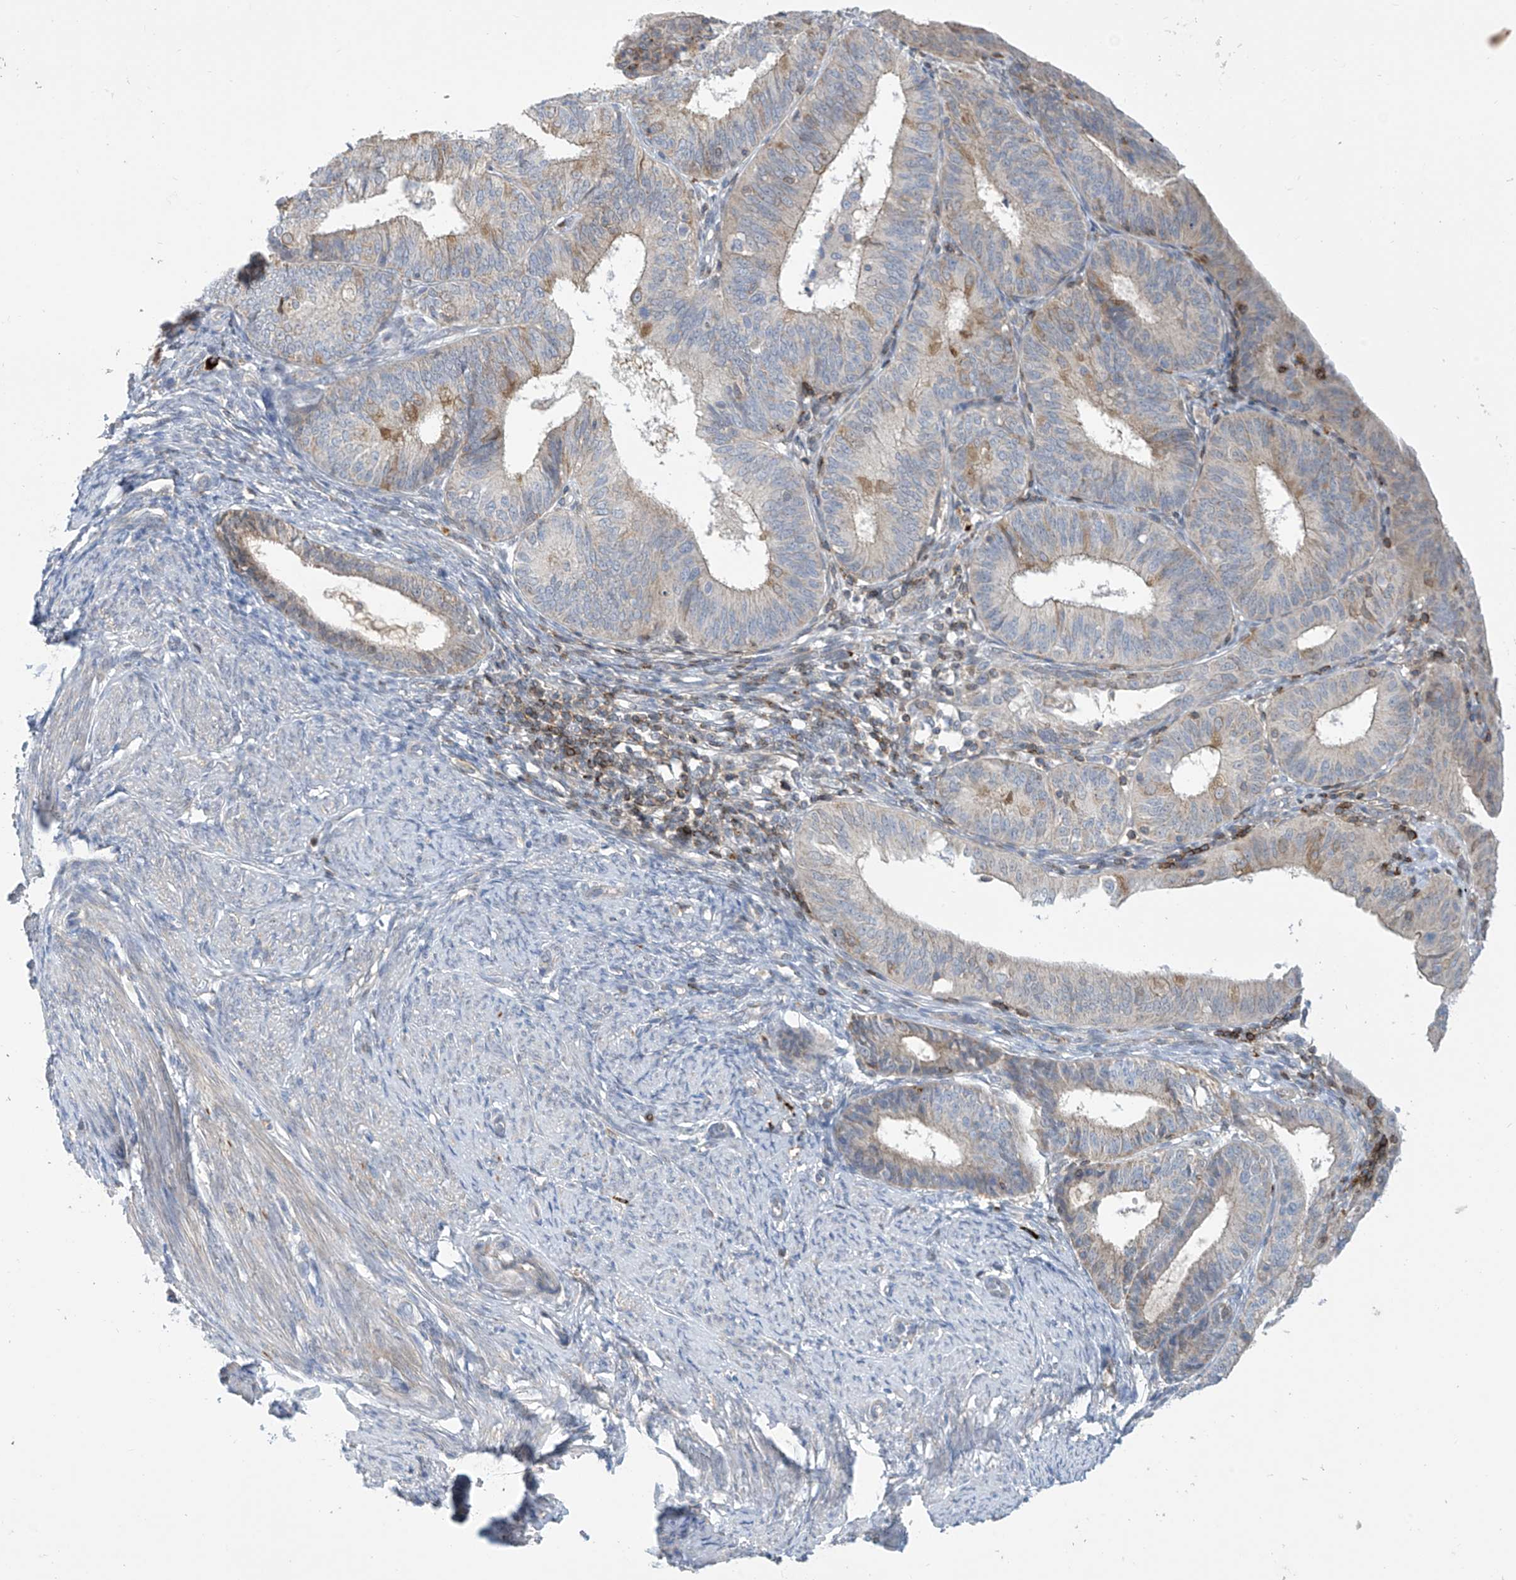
{"staining": {"intensity": "weak", "quantity": "<25%", "location": "cytoplasmic/membranous"}, "tissue": "endometrial cancer", "cell_type": "Tumor cells", "image_type": "cancer", "snomed": [{"axis": "morphology", "description": "Adenocarcinoma, NOS"}, {"axis": "topography", "description": "Endometrium"}], "caption": "Protein analysis of endometrial cancer (adenocarcinoma) shows no significant staining in tumor cells.", "gene": "IBA57", "patient": {"sex": "female", "age": 51}}